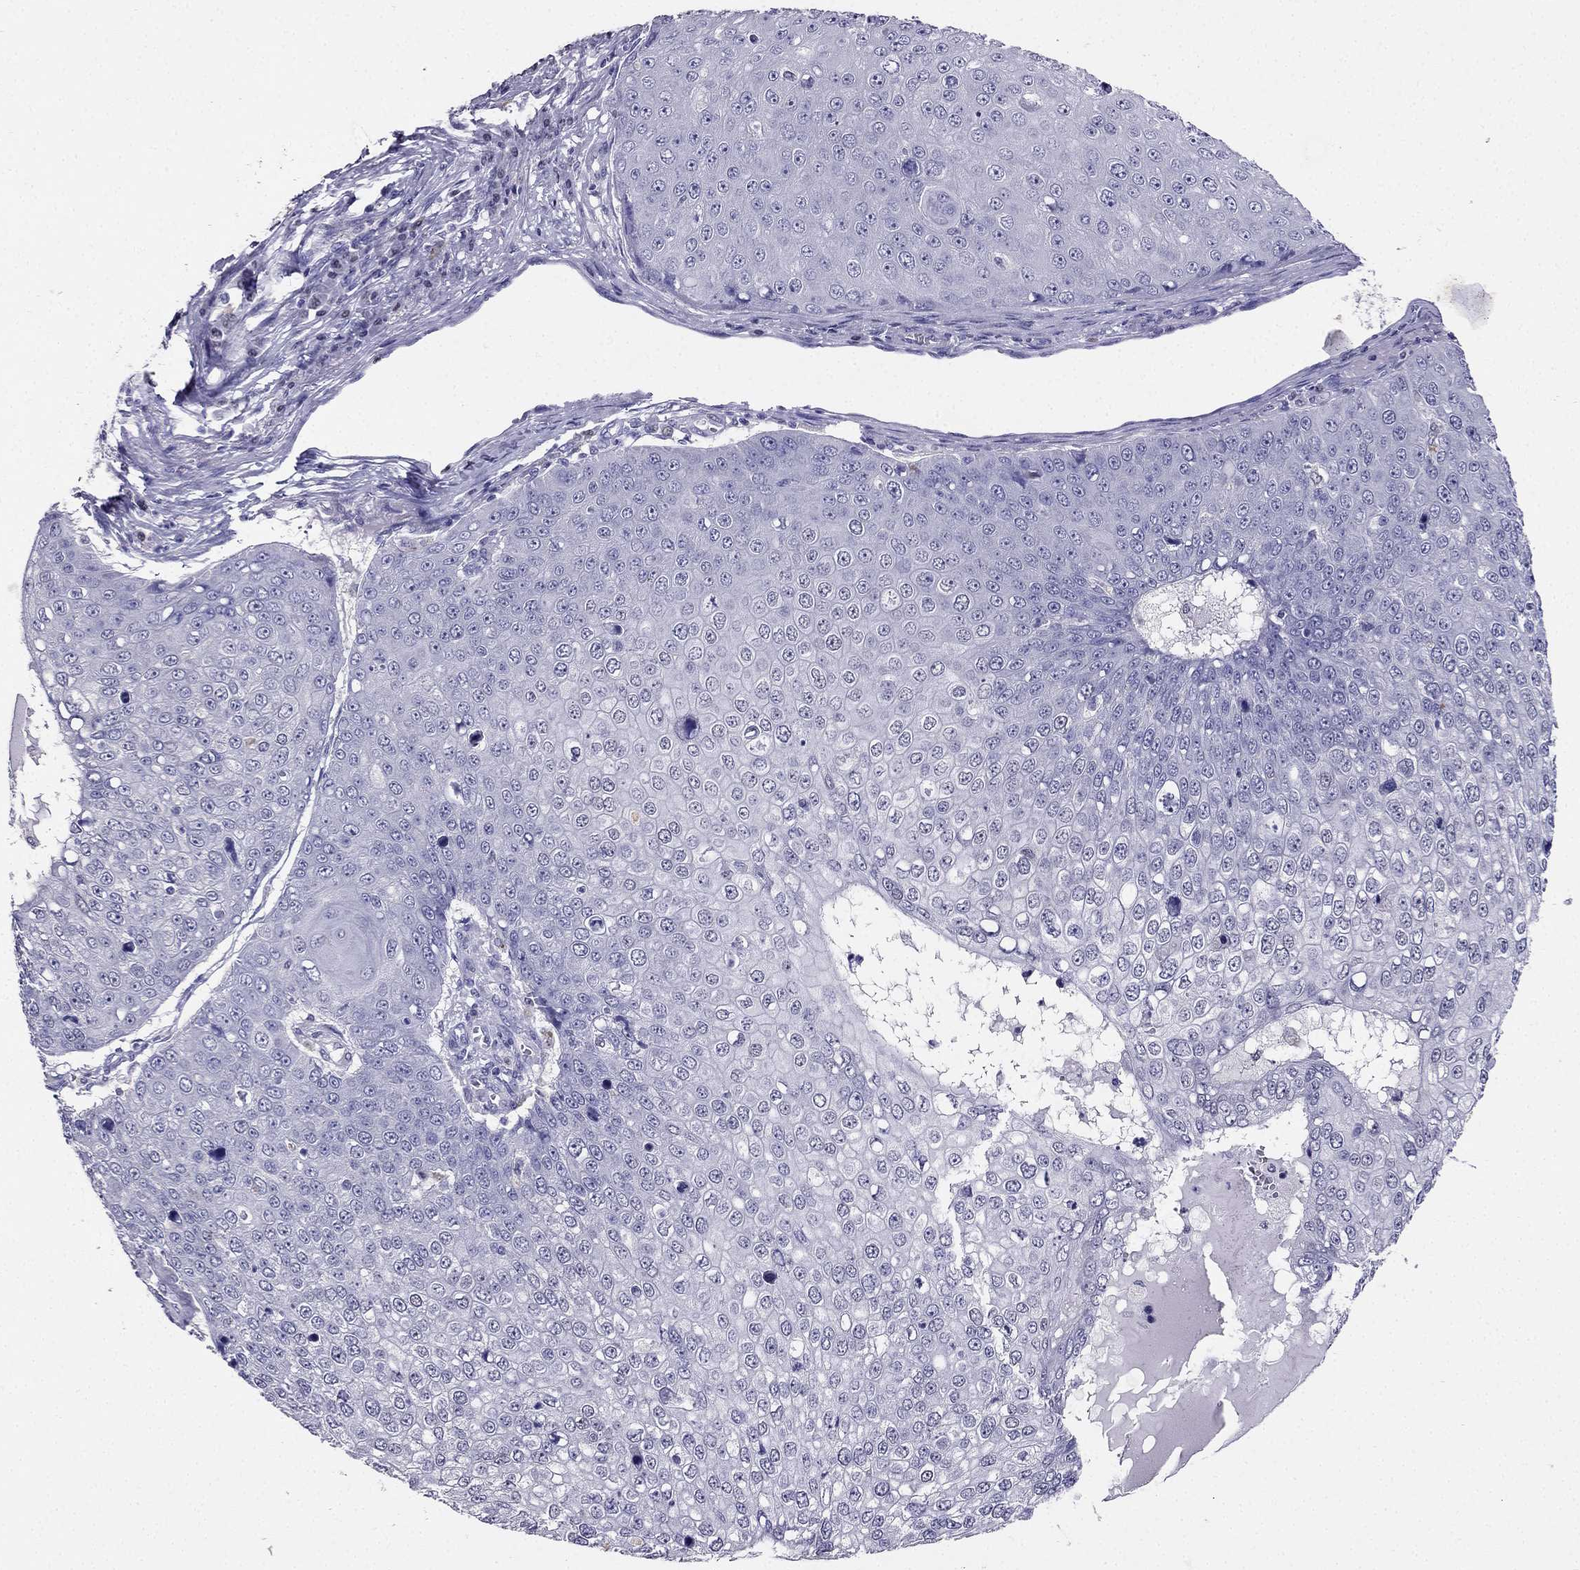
{"staining": {"intensity": "negative", "quantity": "none", "location": "none"}, "tissue": "skin cancer", "cell_type": "Tumor cells", "image_type": "cancer", "snomed": [{"axis": "morphology", "description": "Squamous cell carcinoma, NOS"}, {"axis": "topography", "description": "Skin"}], "caption": "An IHC photomicrograph of skin squamous cell carcinoma is shown. There is no staining in tumor cells of skin squamous cell carcinoma.", "gene": "ARID3A", "patient": {"sex": "male", "age": 71}}